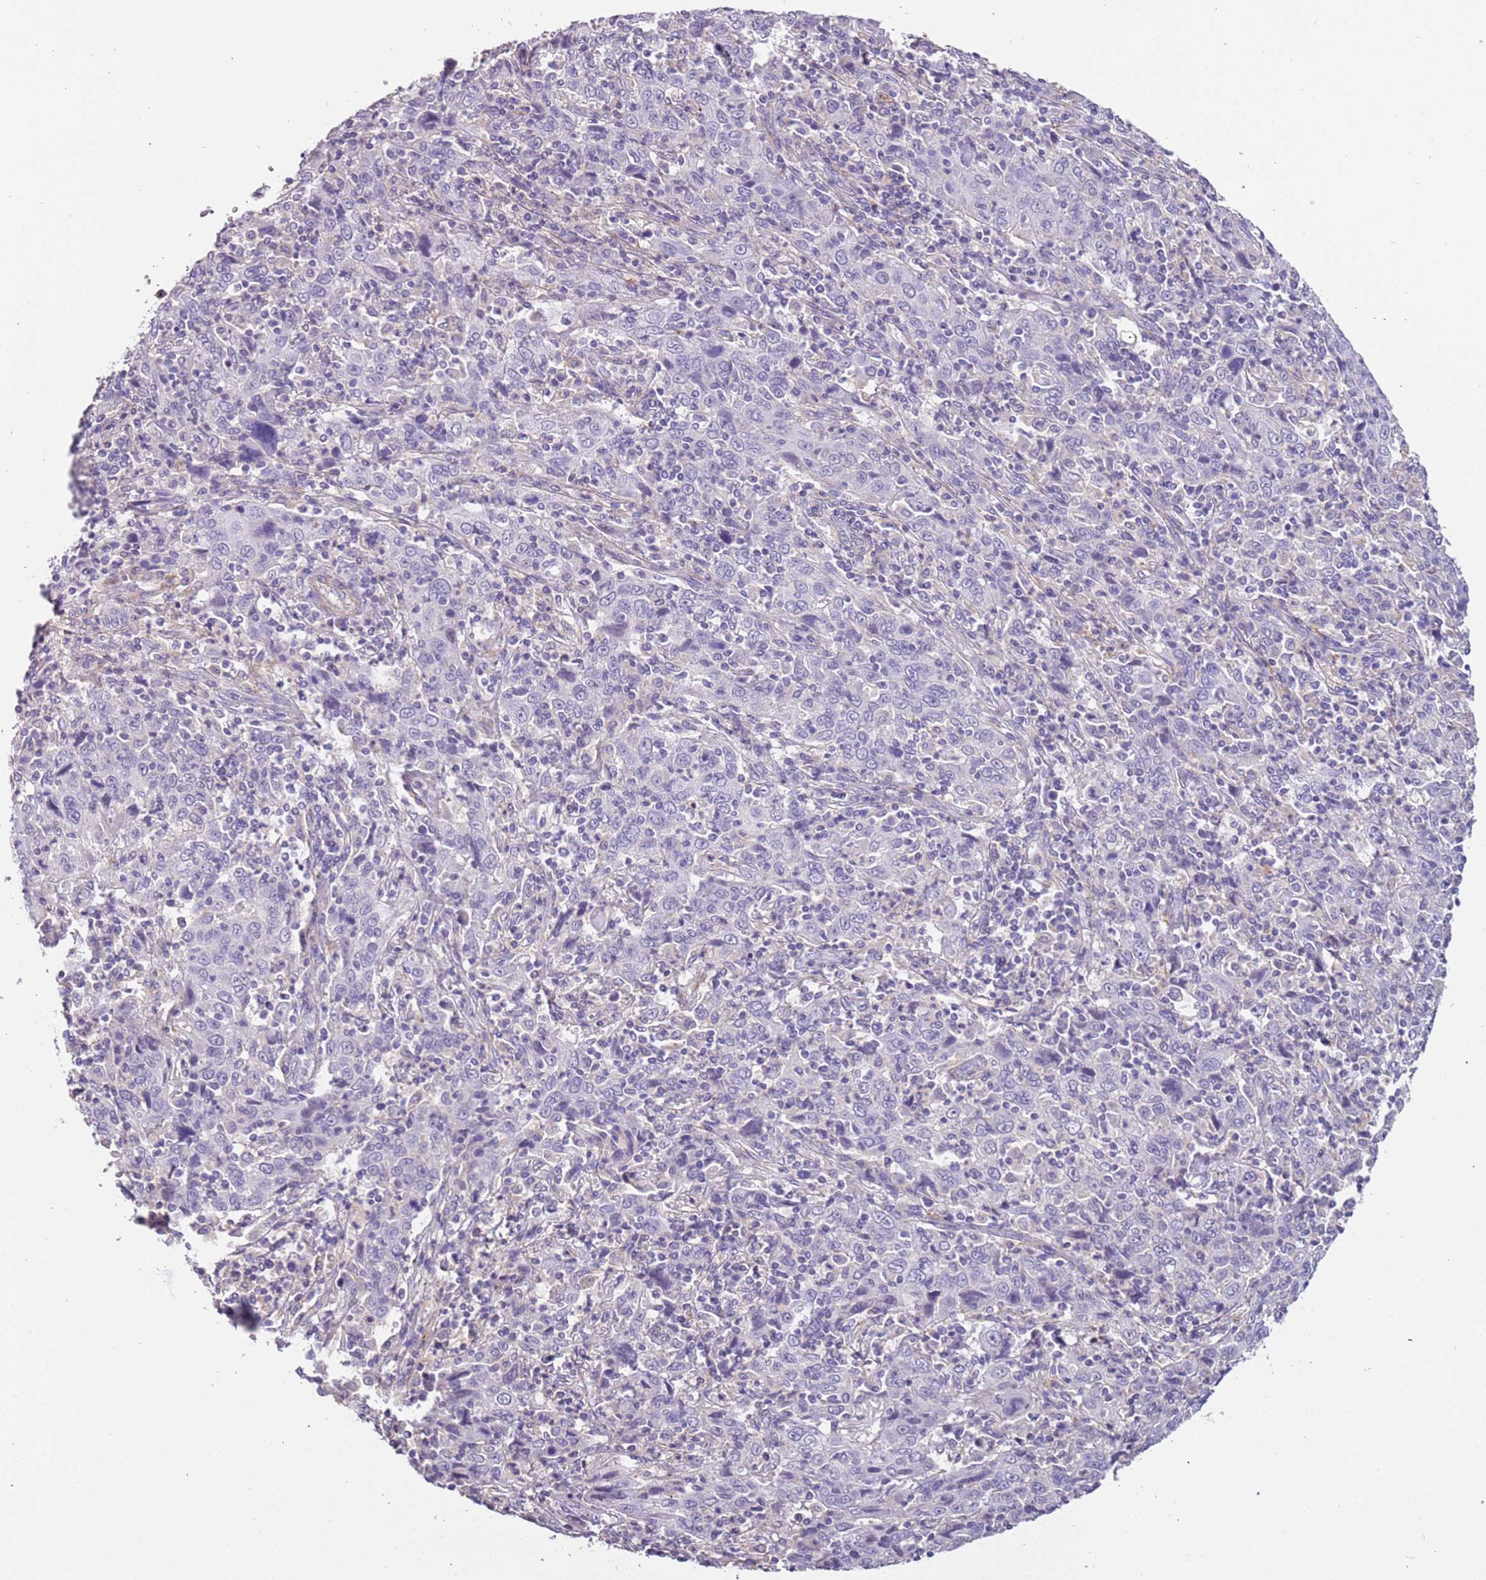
{"staining": {"intensity": "negative", "quantity": "none", "location": "none"}, "tissue": "cervical cancer", "cell_type": "Tumor cells", "image_type": "cancer", "snomed": [{"axis": "morphology", "description": "Squamous cell carcinoma, NOS"}, {"axis": "topography", "description": "Cervix"}], "caption": "DAB (3,3'-diaminobenzidine) immunohistochemical staining of cervical squamous cell carcinoma exhibits no significant staining in tumor cells.", "gene": "PCGF2", "patient": {"sex": "female", "age": 46}}